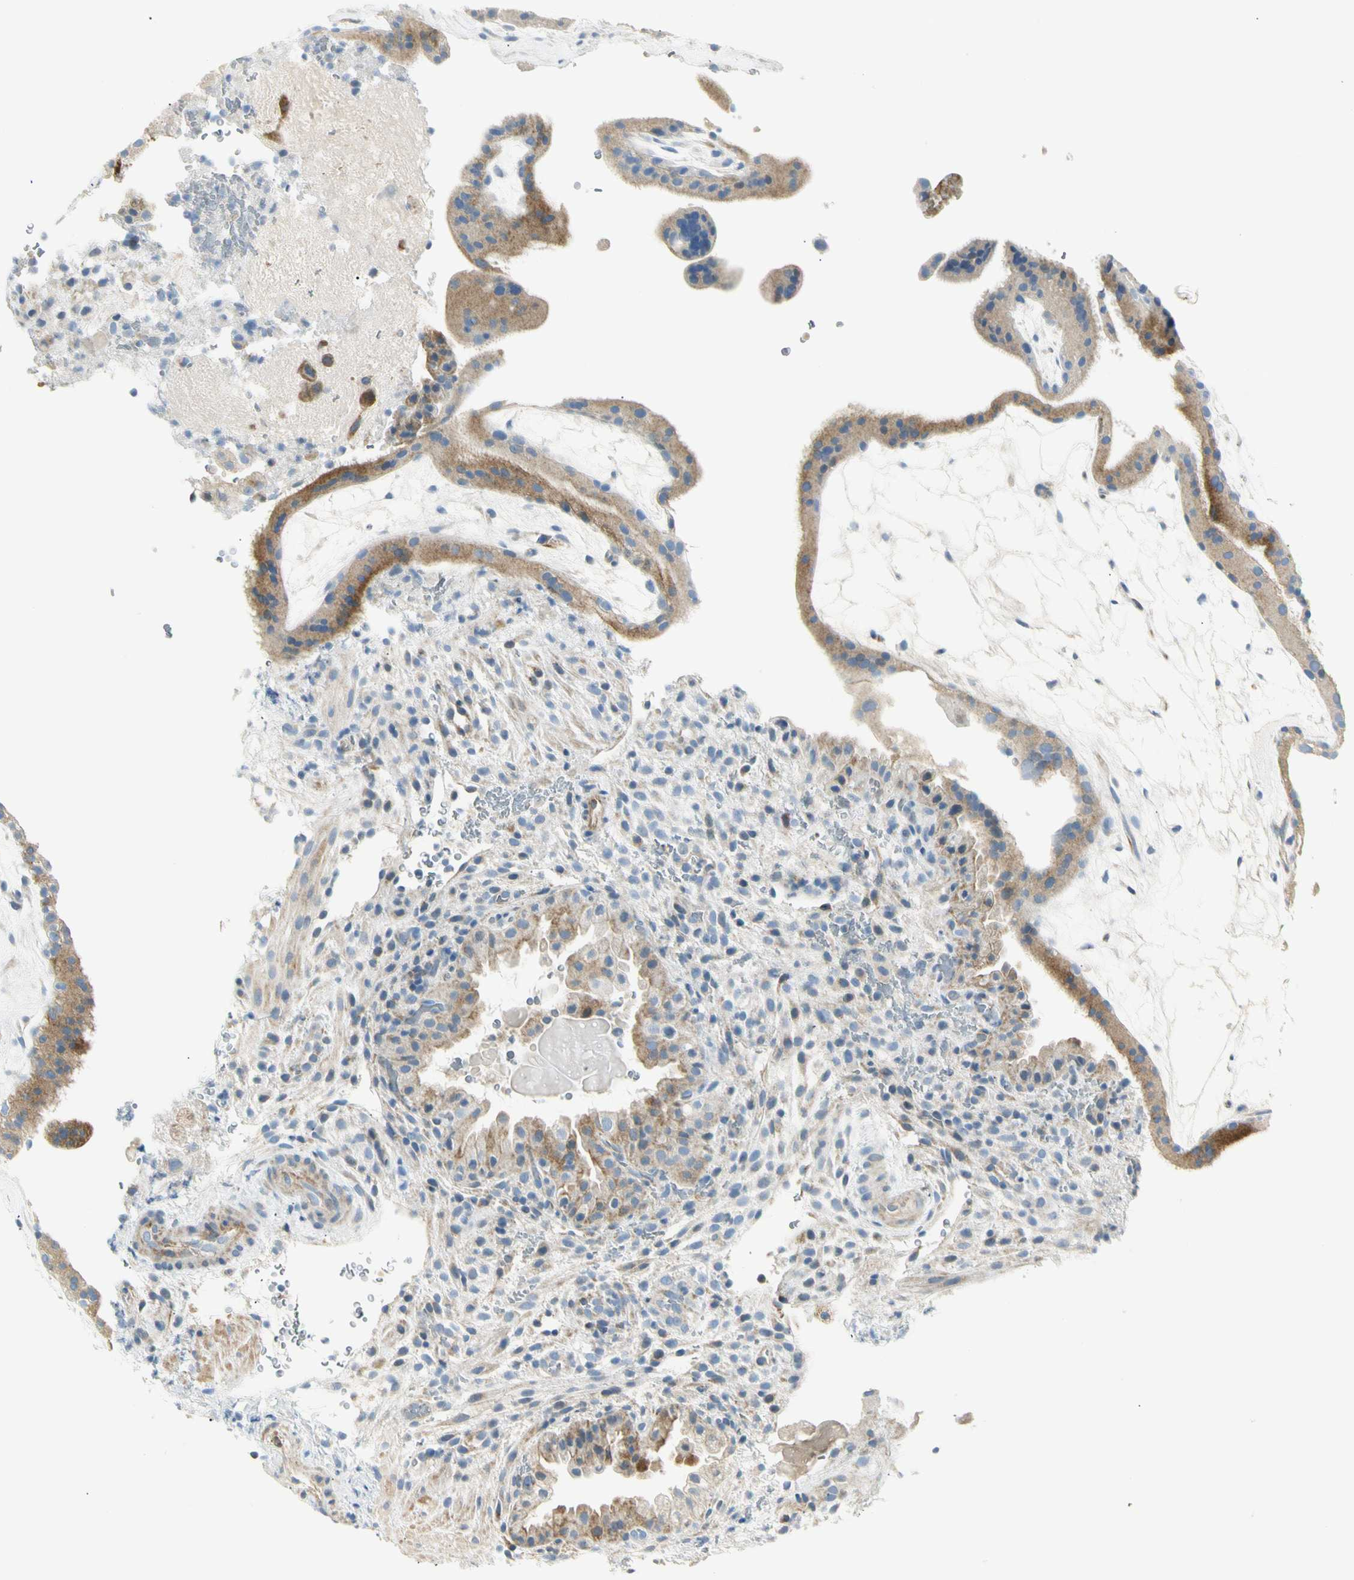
{"staining": {"intensity": "negative", "quantity": "none", "location": "none"}, "tissue": "placenta", "cell_type": "Decidual cells", "image_type": "normal", "snomed": [{"axis": "morphology", "description": "Normal tissue, NOS"}, {"axis": "topography", "description": "Placenta"}], "caption": "The photomicrograph reveals no staining of decidual cells in benign placenta.", "gene": "TNFSF11", "patient": {"sex": "female", "age": 19}}